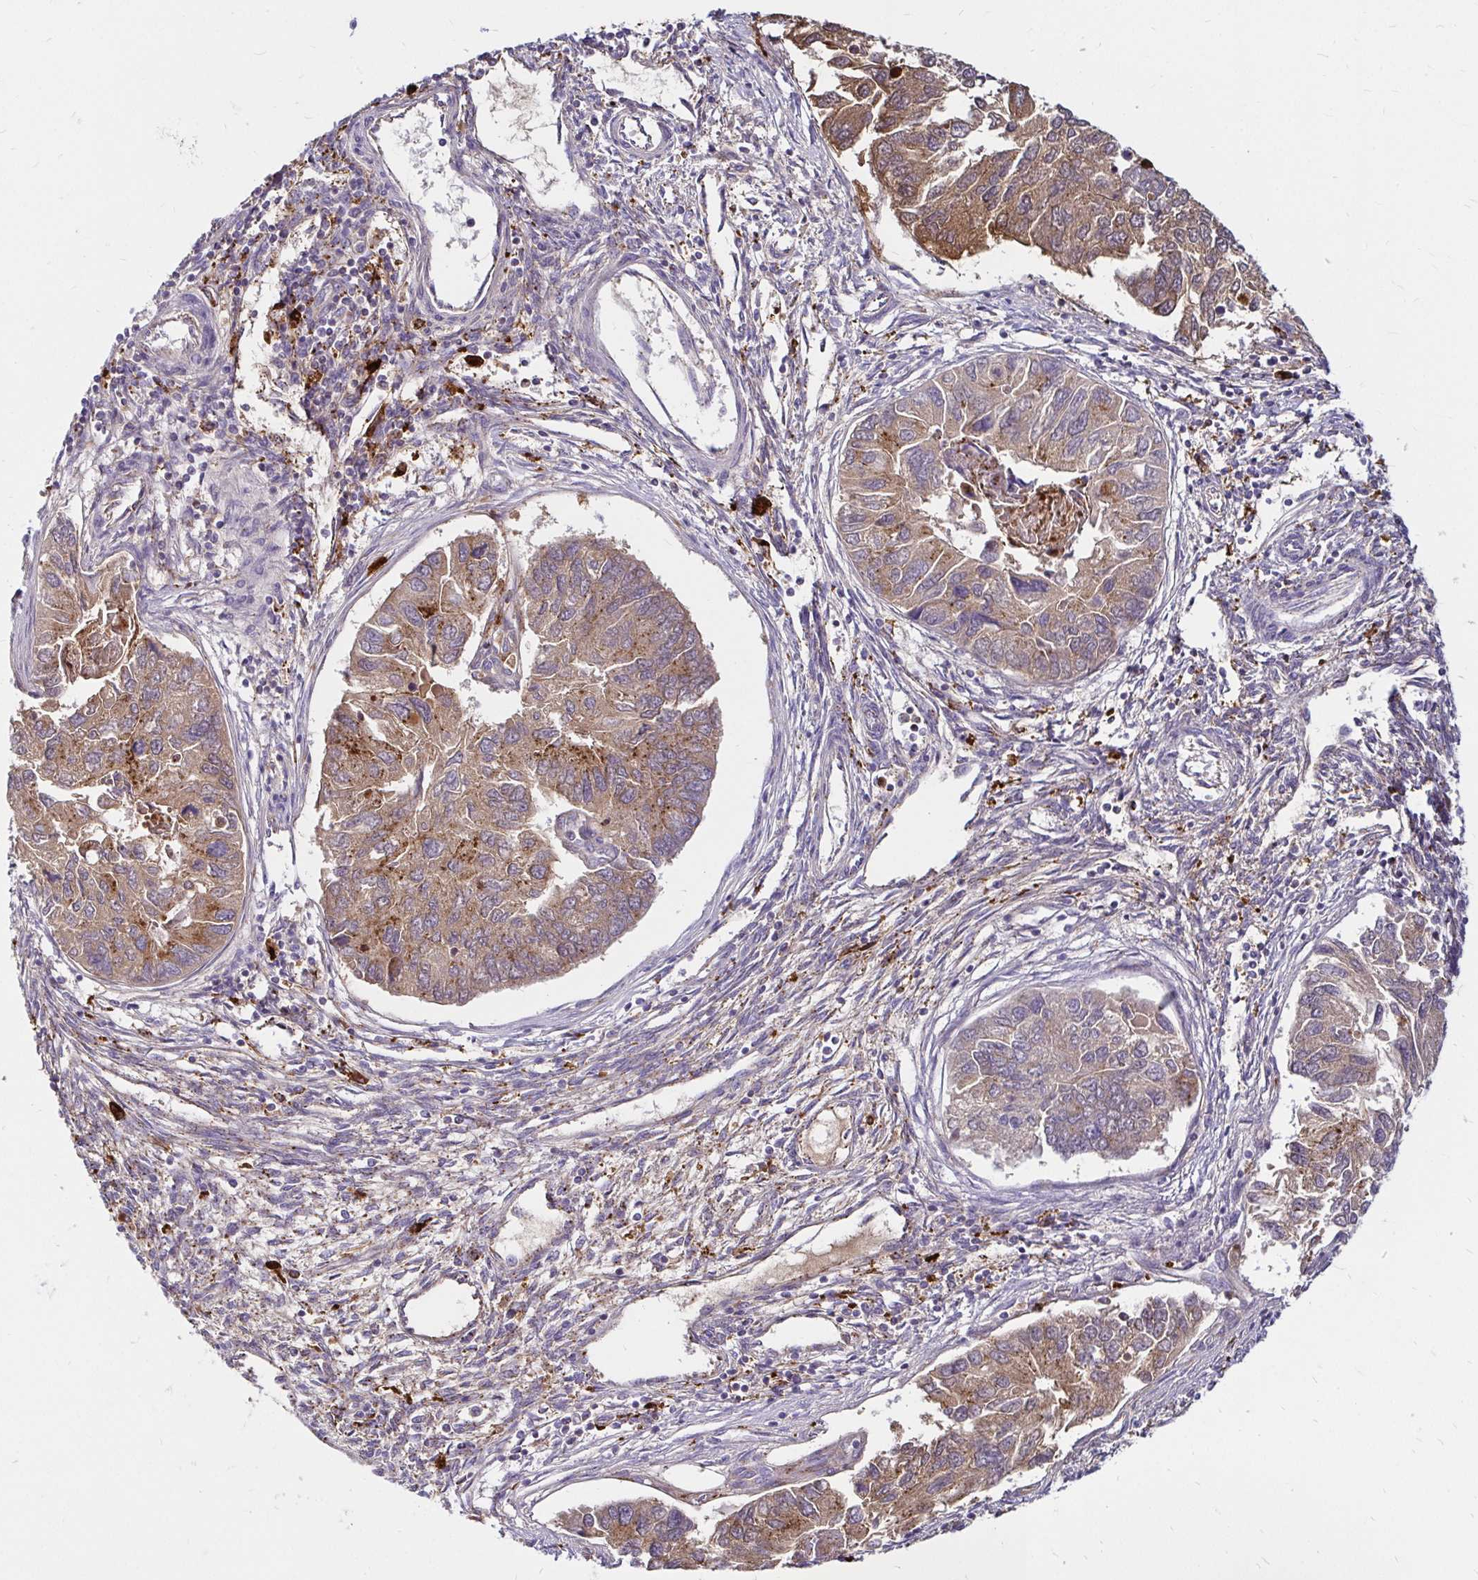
{"staining": {"intensity": "strong", "quantity": "25%-75%", "location": "cytoplasmic/membranous"}, "tissue": "endometrial cancer", "cell_type": "Tumor cells", "image_type": "cancer", "snomed": [{"axis": "morphology", "description": "Carcinoma, NOS"}, {"axis": "topography", "description": "Uterus"}], "caption": "A high-resolution image shows immunohistochemistry staining of carcinoma (endometrial), which displays strong cytoplasmic/membranous expression in approximately 25%-75% of tumor cells. (DAB IHC with brightfield microscopy, high magnification).", "gene": "FUCA1", "patient": {"sex": "female", "age": 76}}